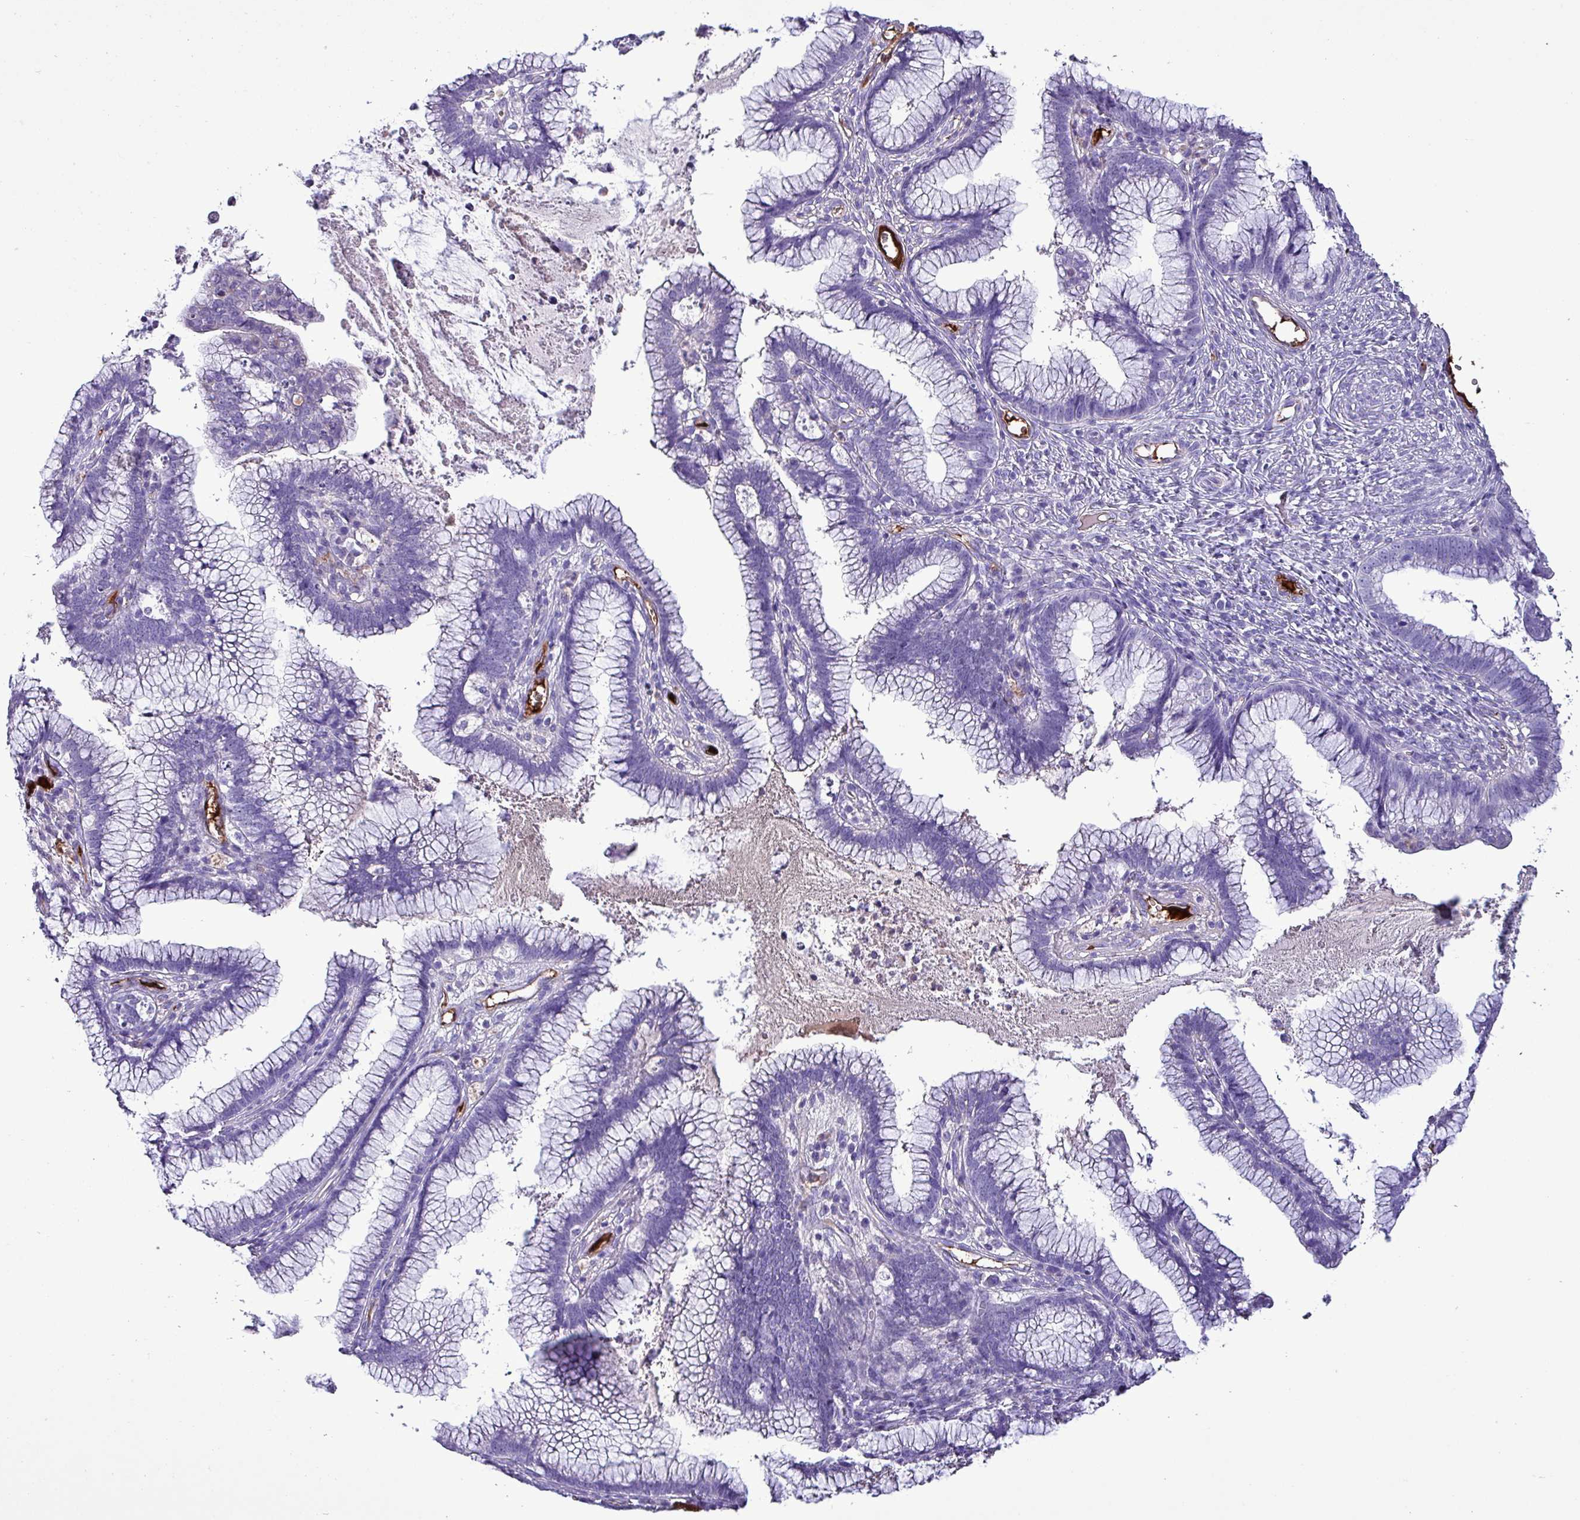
{"staining": {"intensity": "negative", "quantity": "none", "location": "none"}, "tissue": "cervical cancer", "cell_type": "Tumor cells", "image_type": "cancer", "snomed": [{"axis": "morphology", "description": "Adenocarcinoma, NOS"}, {"axis": "topography", "description": "Cervix"}], "caption": "An immunohistochemistry (IHC) micrograph of cervical adenocarcinoma is shown. There is no staining in tumor cells of cervical adenocarcinoma.", "gene": "HP", "patient": {"sex": "female", "age": 36}}